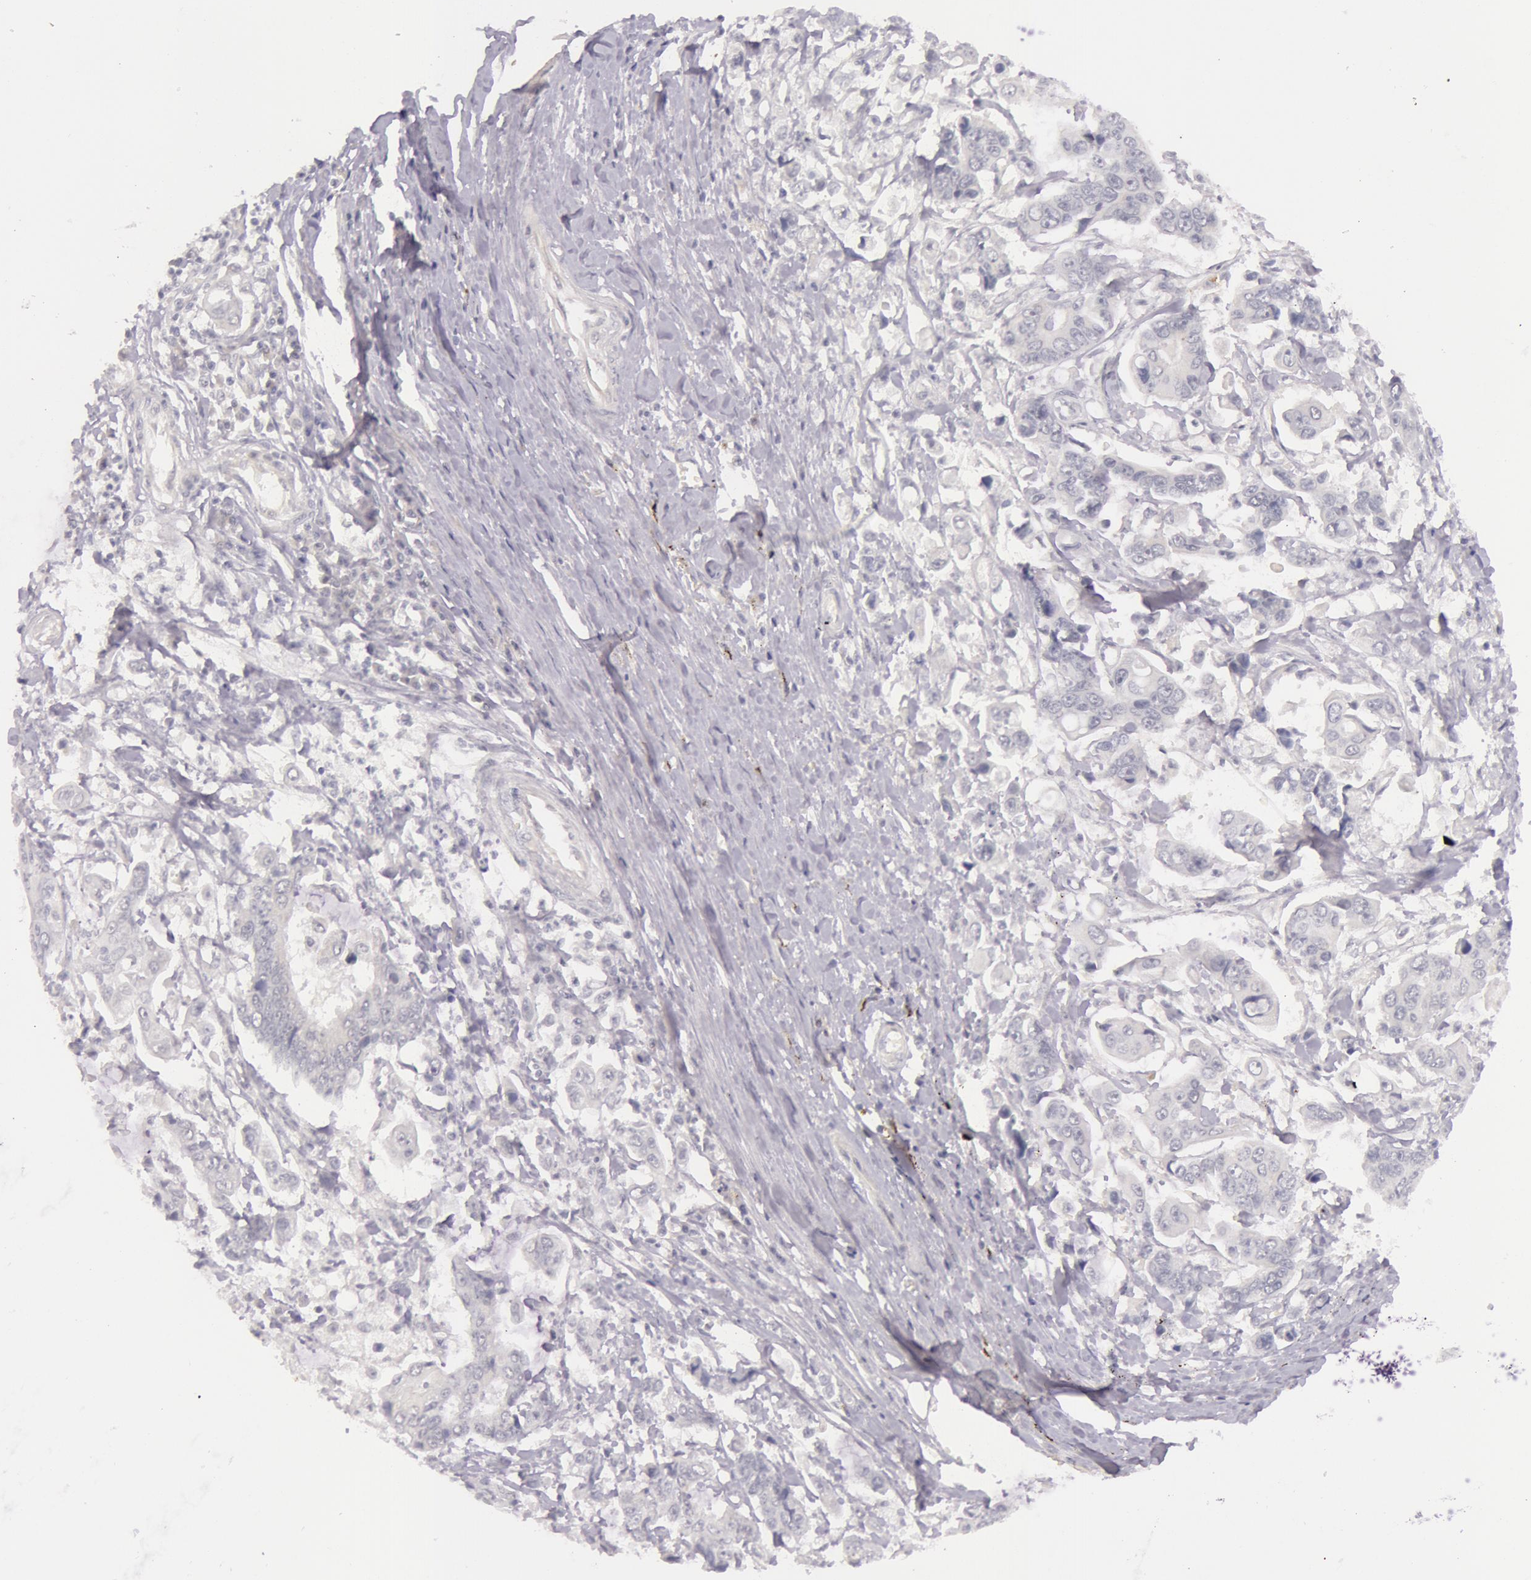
{"staining": {"intensity": "negative", "quantity": "none", "location": "none"}, "tissue": "stomach cancer", "cell_type": "Tumor cells", "image_type": "cancer", "snomed": [{"axis": "morphology", "description": "Adenocarcinoma, NOS"}, {"axis": "topography", "description": "Stomach, upper"}], "caption": "Adenocarcinoma (stomach) stained for a protein using immunohistochemistry (IHC) exhibits no expression tumor cells.", "gene": "RBMY1F", "patient": {"sex": "male", "age": 80}}